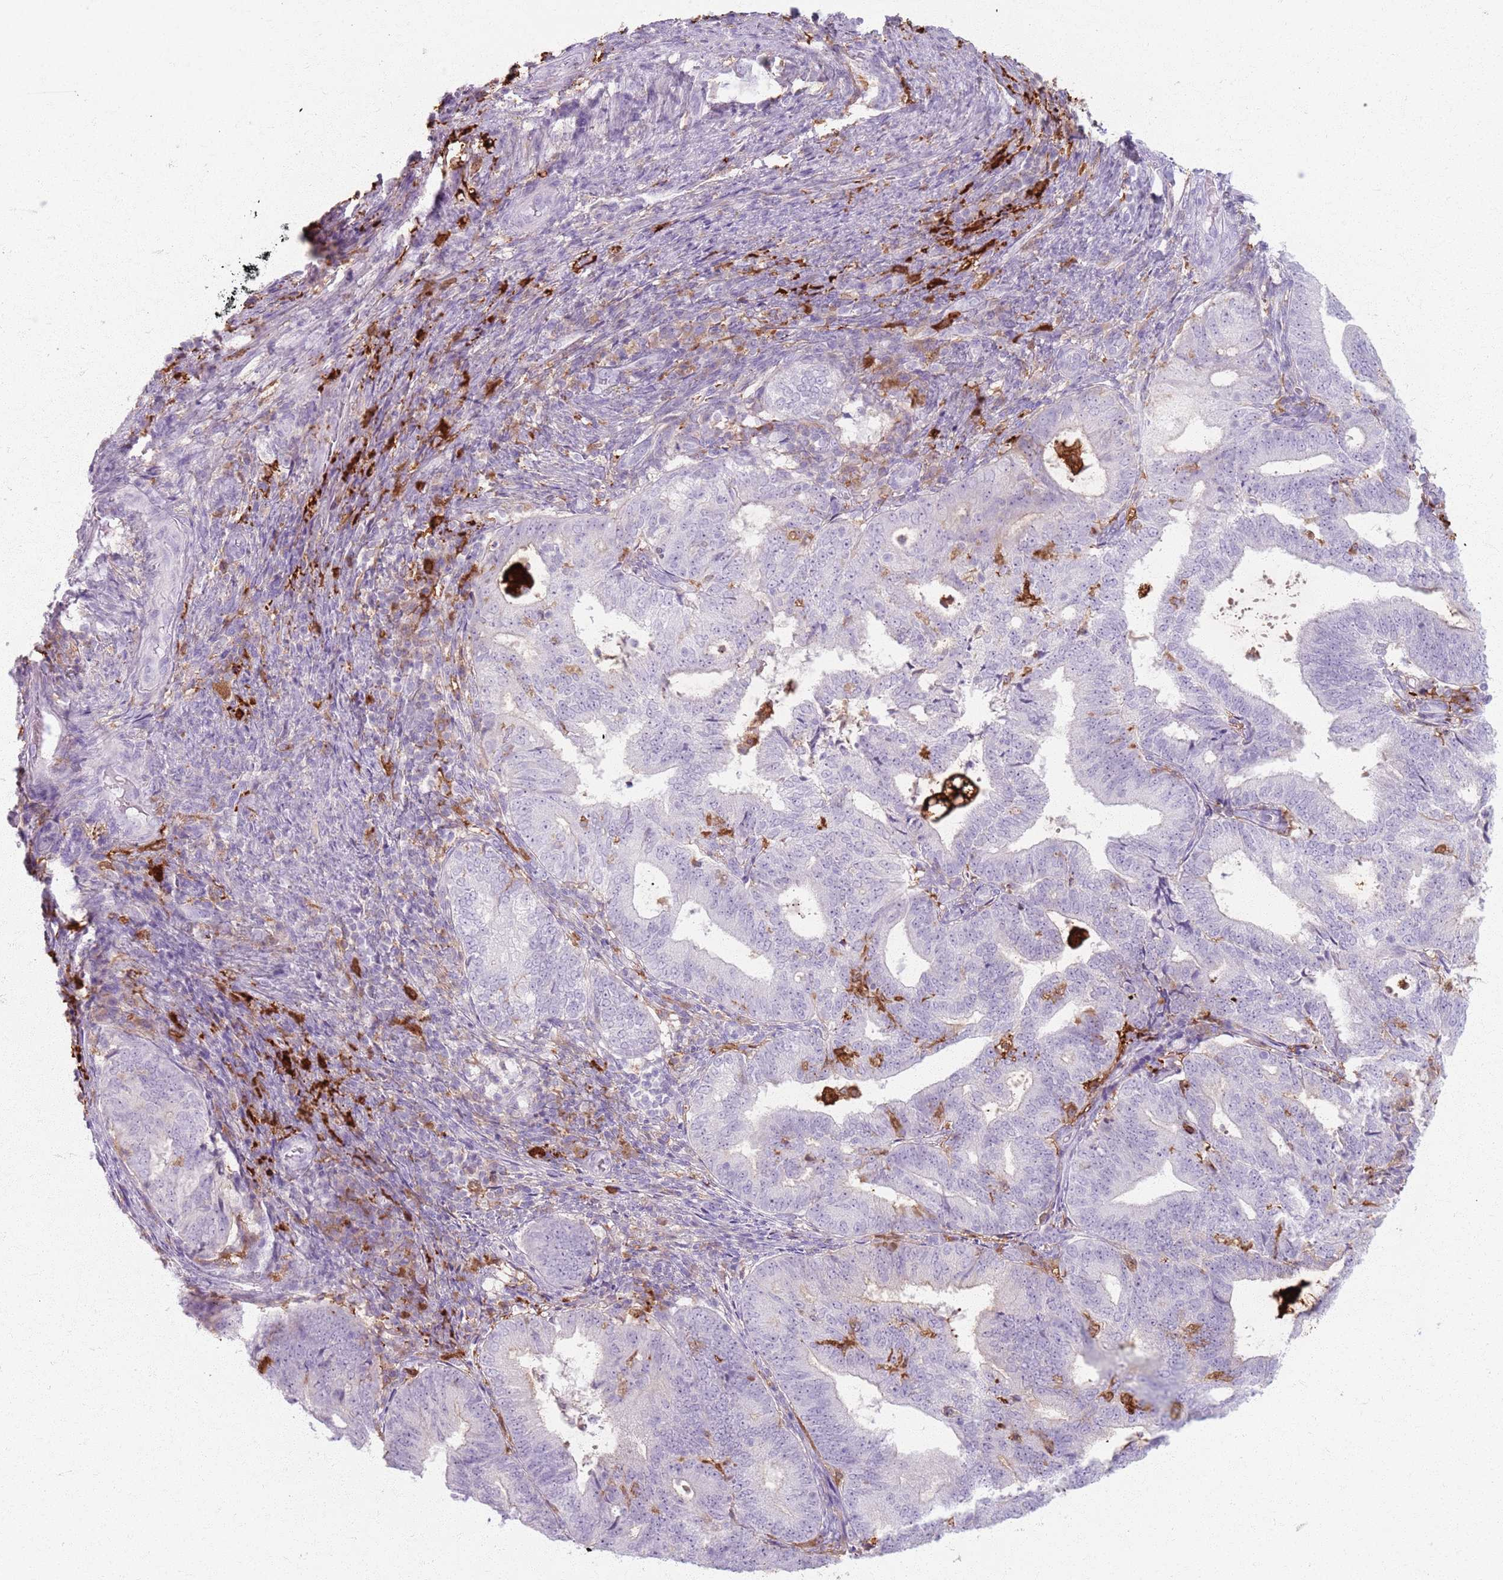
{"staining": {"intensity": "negative", "quantity": "none", "location": "none"}, "tissue": "endometrial cancer", "cell_type": "Tumor cells", "image_type": "cancer", "snomed": [{"axis": "morphology", "description": "Adenocarcinoma, NOS"}, {"axis": "topography", "description": "Endometrium"}], "caption": "A micrograph of human endometrial cancer (adenocarcinoma) is negative for staining in tumor cells.", "gene": "GDPGP1", "patient": {"sex": "female", "age": 70}}